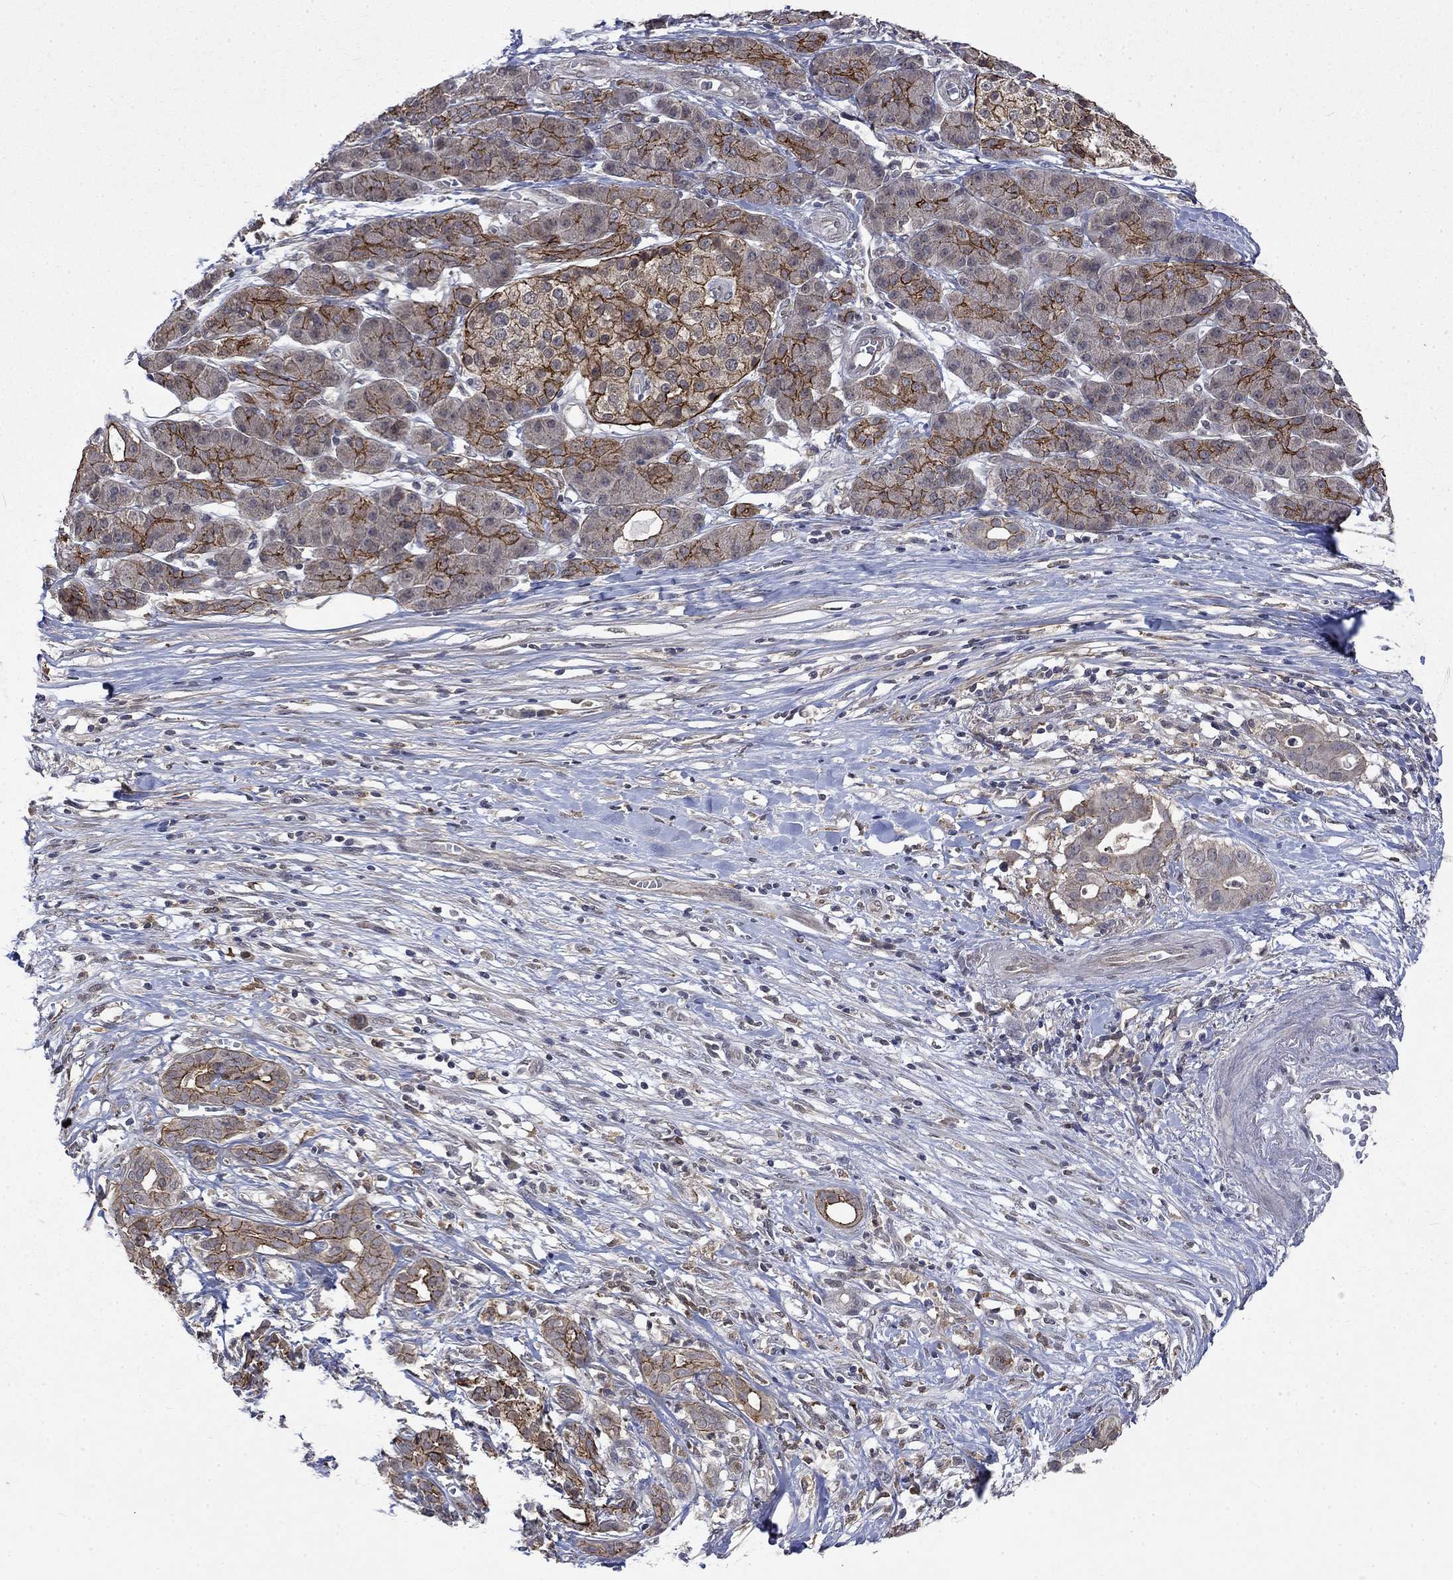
{"staining": {"intensity": "strong", "quantity": "25%-75%", "location": "cytoplasmic/membranous"}, "tissue": "pancreatic cancer", "cell_type": "Tumor cells", "image_type": "cancer", "snomed": [{"axis": "morphology", "description": "Adenocarcinoma, NOS"}, {"axis": "topography", "description": "Pancreas"}], "caption": "Protein staining displays strong cytoplasmic/membranous expression in about 25%-75% of tumor cells in adenocarcinoma (pancreatic). The protein of interest is stained brown, and the nuclei are stained in blue (DAB IHC with brightfield microscopy, high magnification).", "gene": "PPP1R9A", "patient": {"sex": "male", "age": 61}}